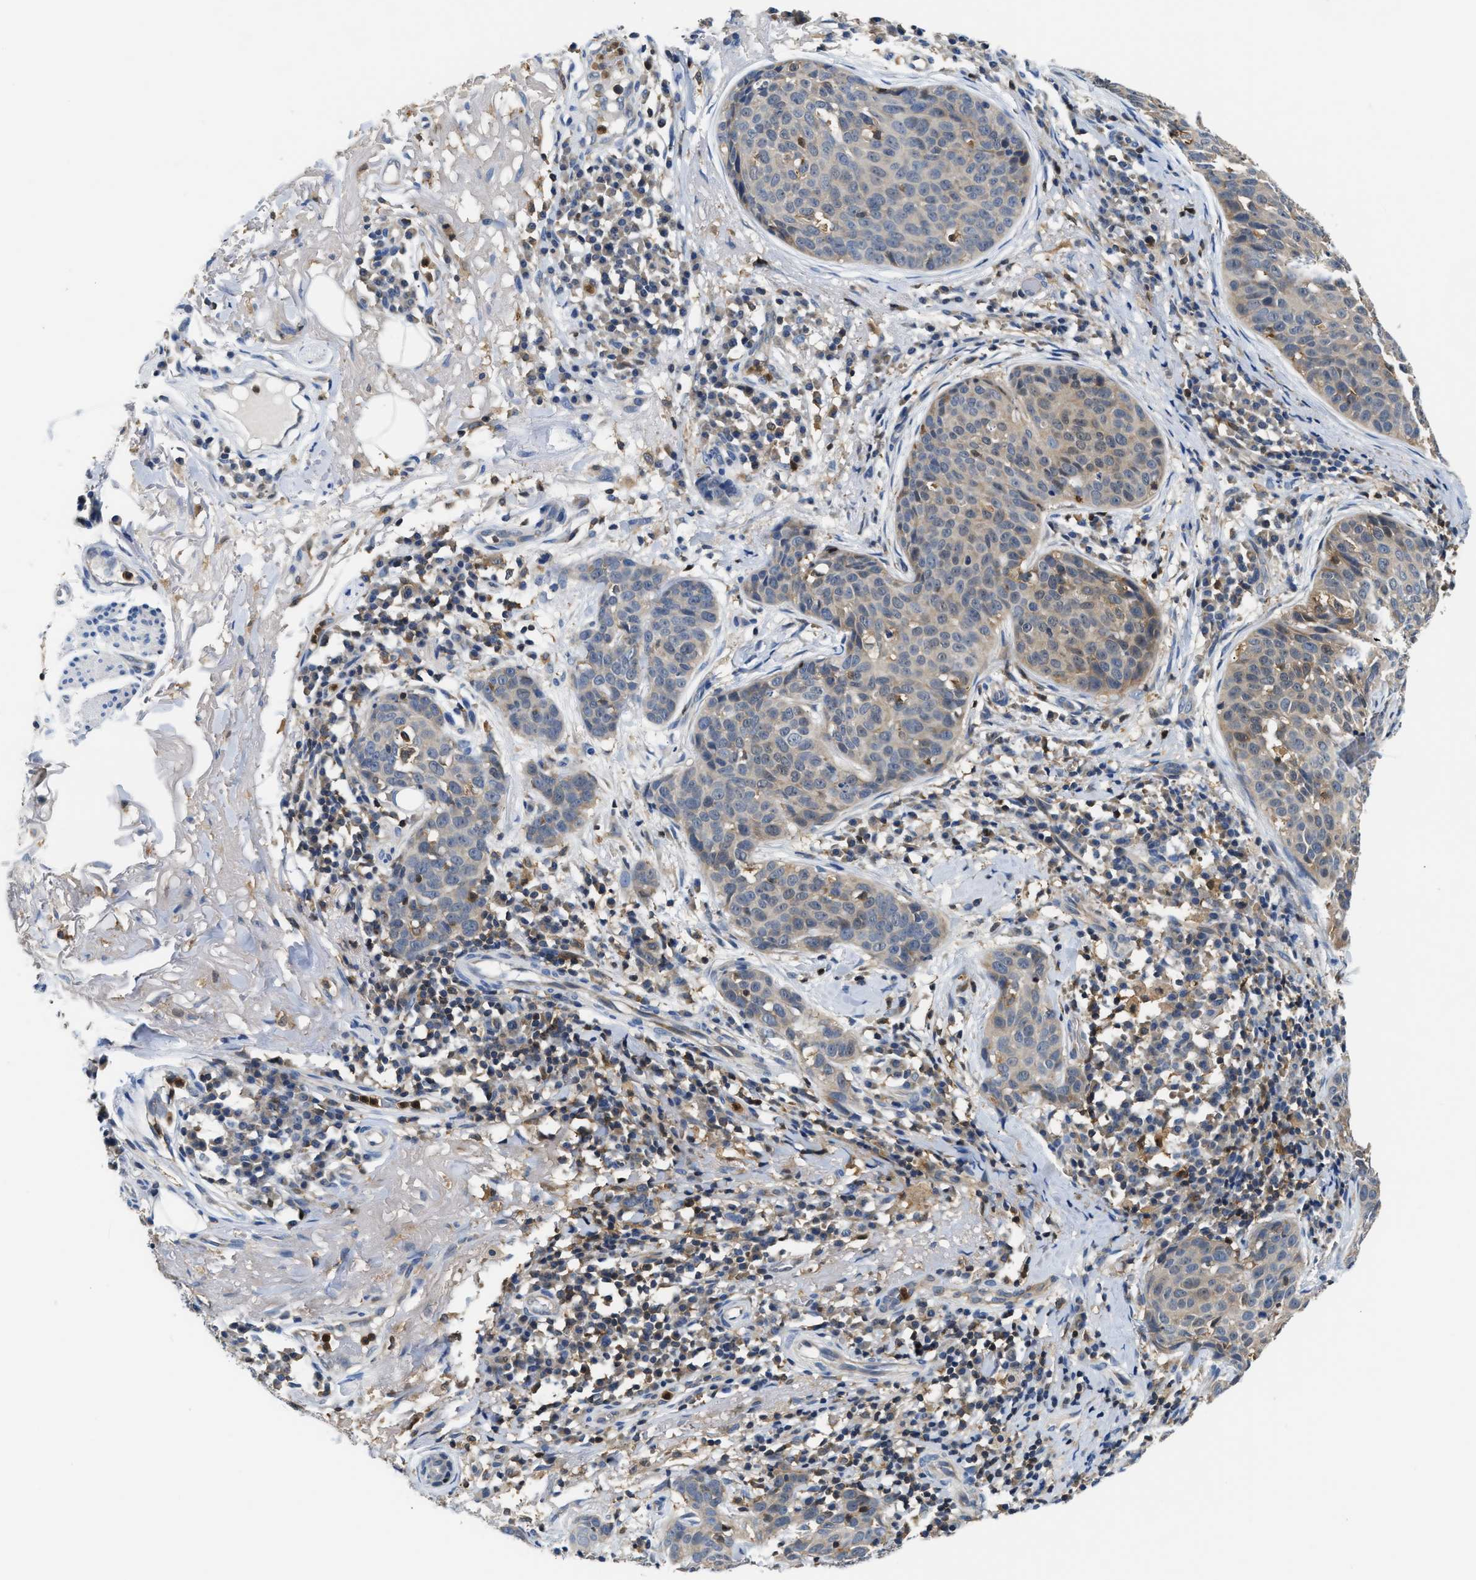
{"staining": {"intensity": "negative", "quantity": "none", "location": "none"}, "tissue": "skin cancer", "cell_type": "Tumor cells", "image_type": "cancer", "snomed": [{"axis": "morphology", "description": "Squamous cell carcinoma in situ, NOS"}, {"axis": "morphology", "description": "Squamous cell carcinoma, NOS"}, {"axis": "topography", "description": "Skin"}], "caption": "IHC image of human skin cancer stained for a protein (brown), which reveals no expression in tumor cells.", "gene": "OSTF1", "patient": {"sex": "male", "age": 93}}